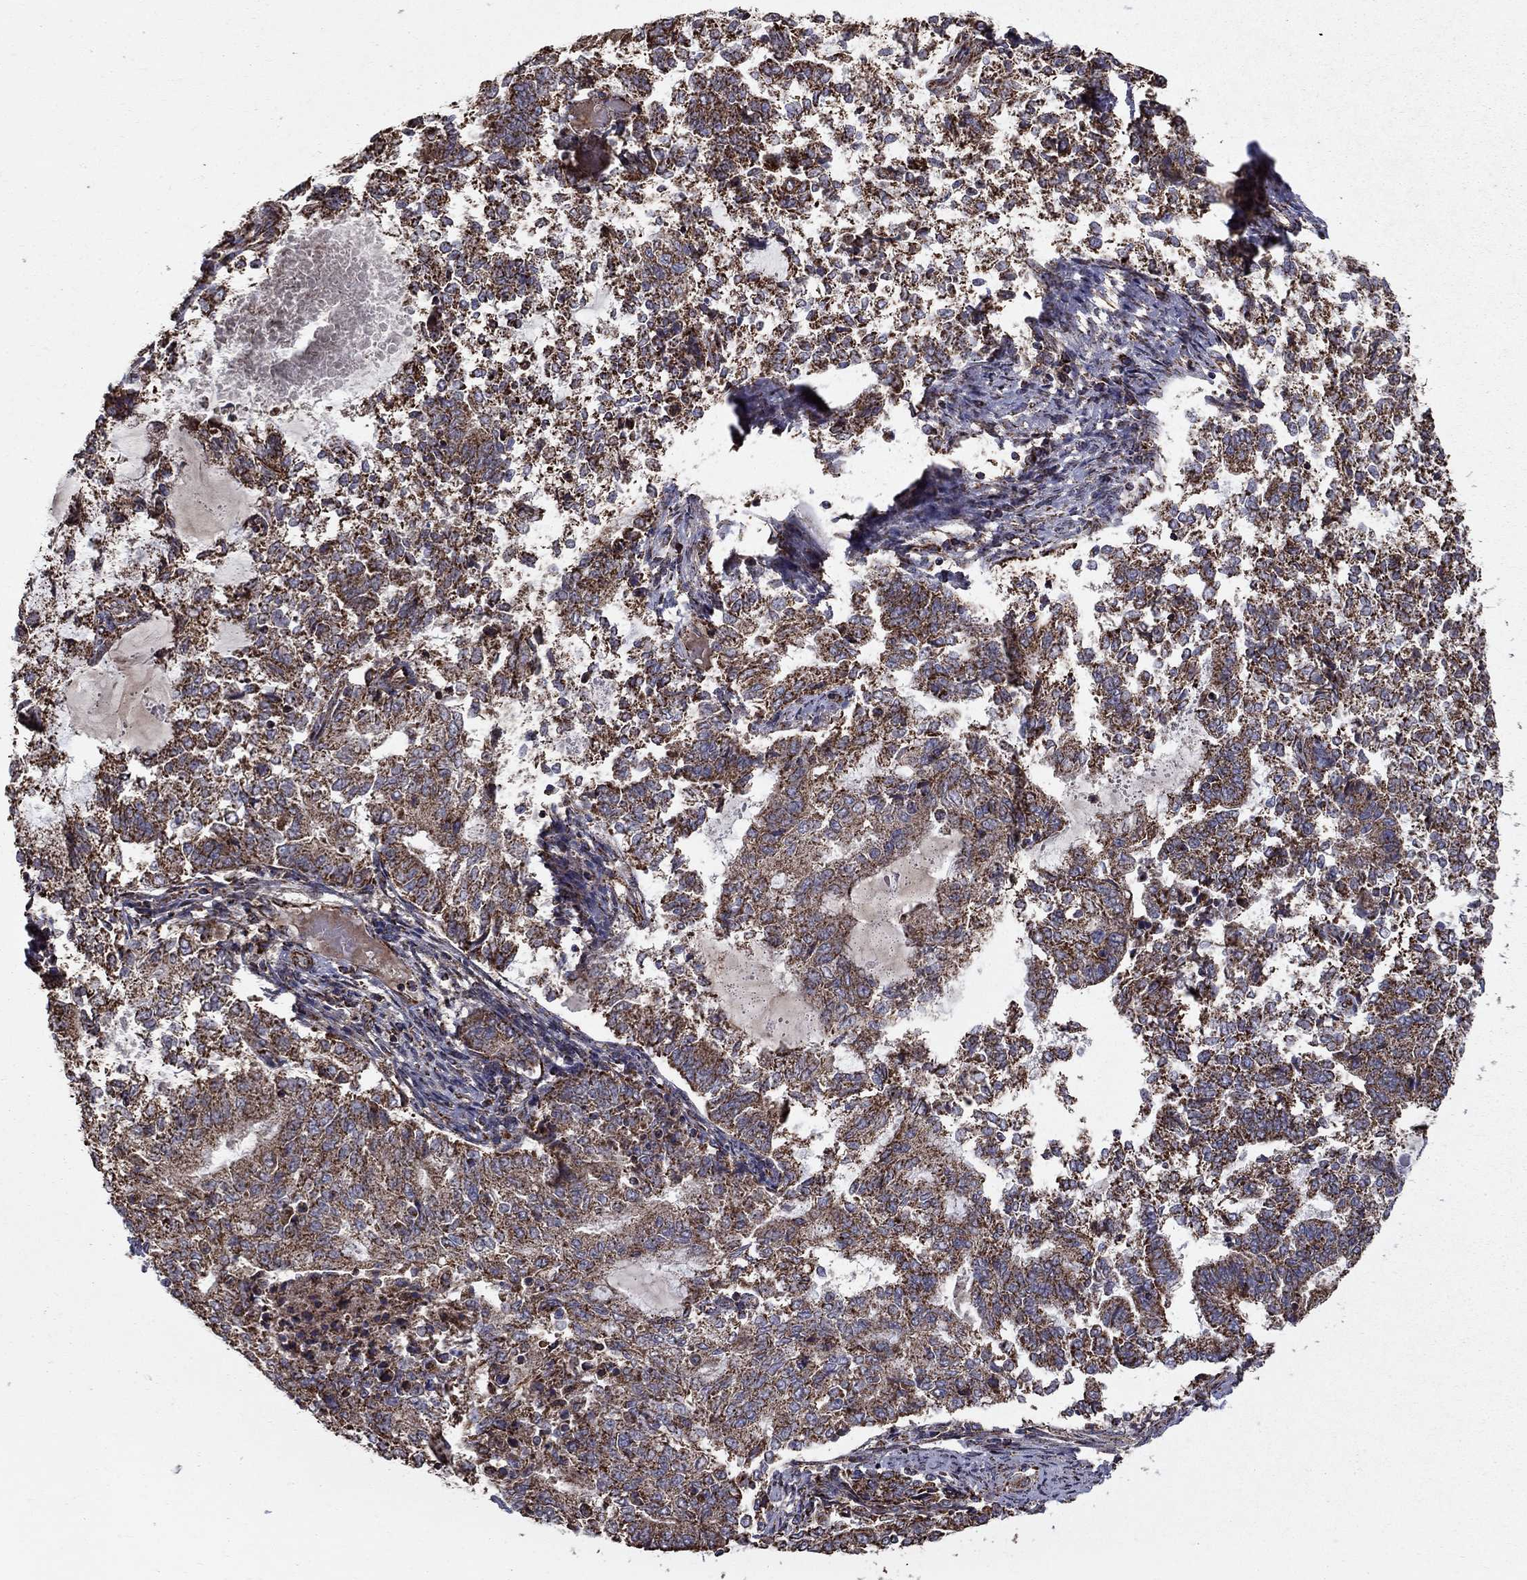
{"staining": {"intensity": "strong", "quantity": "25%-75%", "location": "cytoplasmic/membranous"}, "tissue": "endometrial cancer", "cell_type": "Tumor cells", "image_type": "cancer", "snomed": [{"axis": "morphology", "description": "Adenocarcinoma, NOS"}, {"axis": "topography", "description": "Endometrium"}], "caption": "This is a micrograph of immunohistochemistry (IHC) staining of endometrial cancer, which shows strong positivity in the cytoplasmic/membranous of tumor cells.", "gene": "NDUFS8", "patient": {"sex": "female", "age": 65}}